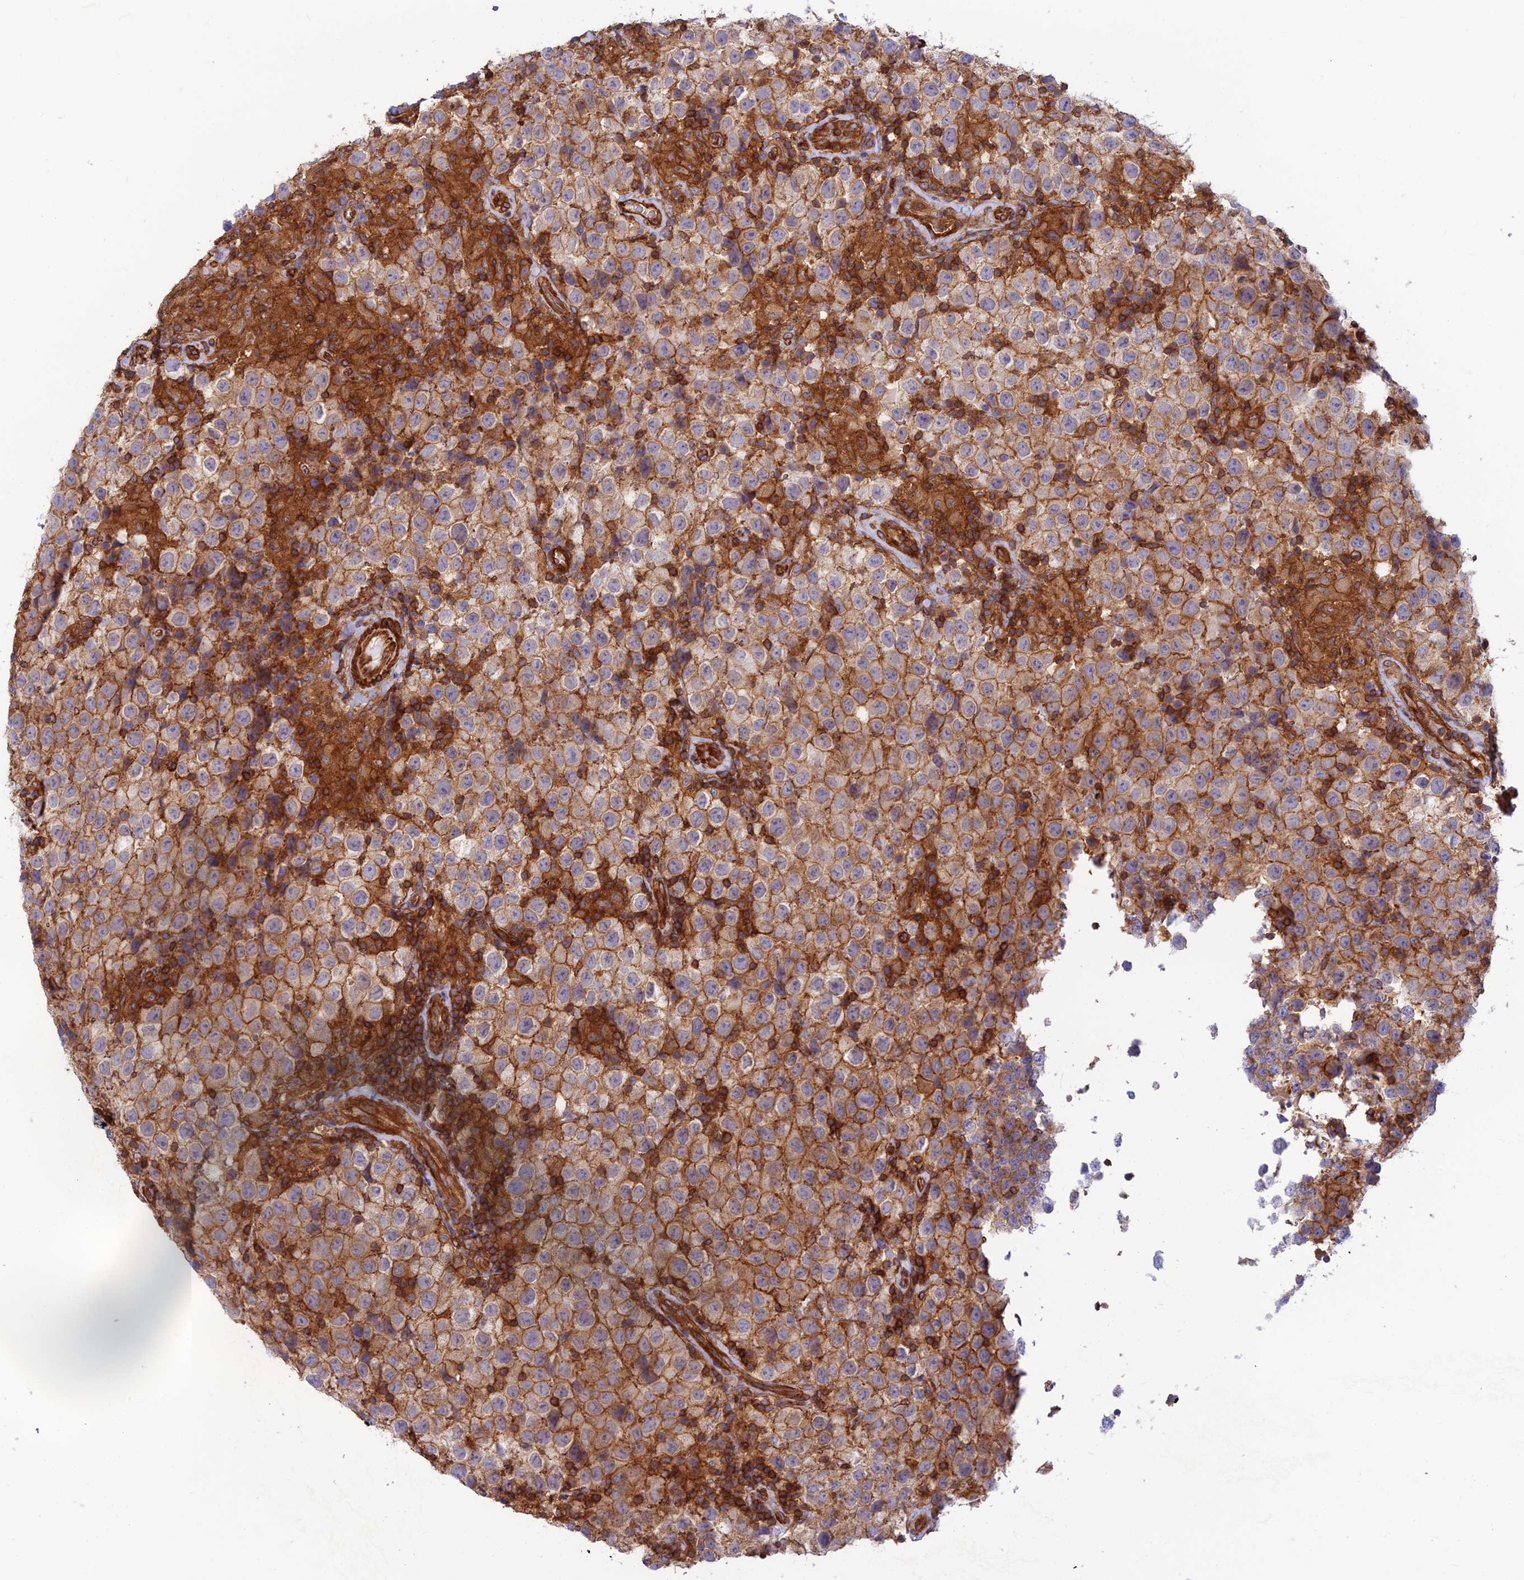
{"staining": {"intensity": "moderate", "quantity": ">75%", "location": "cytoplasmic/membranous"}, "tissue": "testis cancer", "cell_type": "Tumor cells", "image_type": "cancer", "snomed": [{"axis": "morphology", "description": "Seminoma, NOS"}, {"axis": "morphology", "description": "Carcinoma, Embryonal, NOS"}, {"axis": "topography", "description": "Testis"}], "caption": "Moderate cytoplasmic/membranous protein positivity is seen in about >75% of tumor cells in embryonal carcinoma (testis).", "gene": "PPP1R12C", "patient": {"sex": "male", "age": 41}}